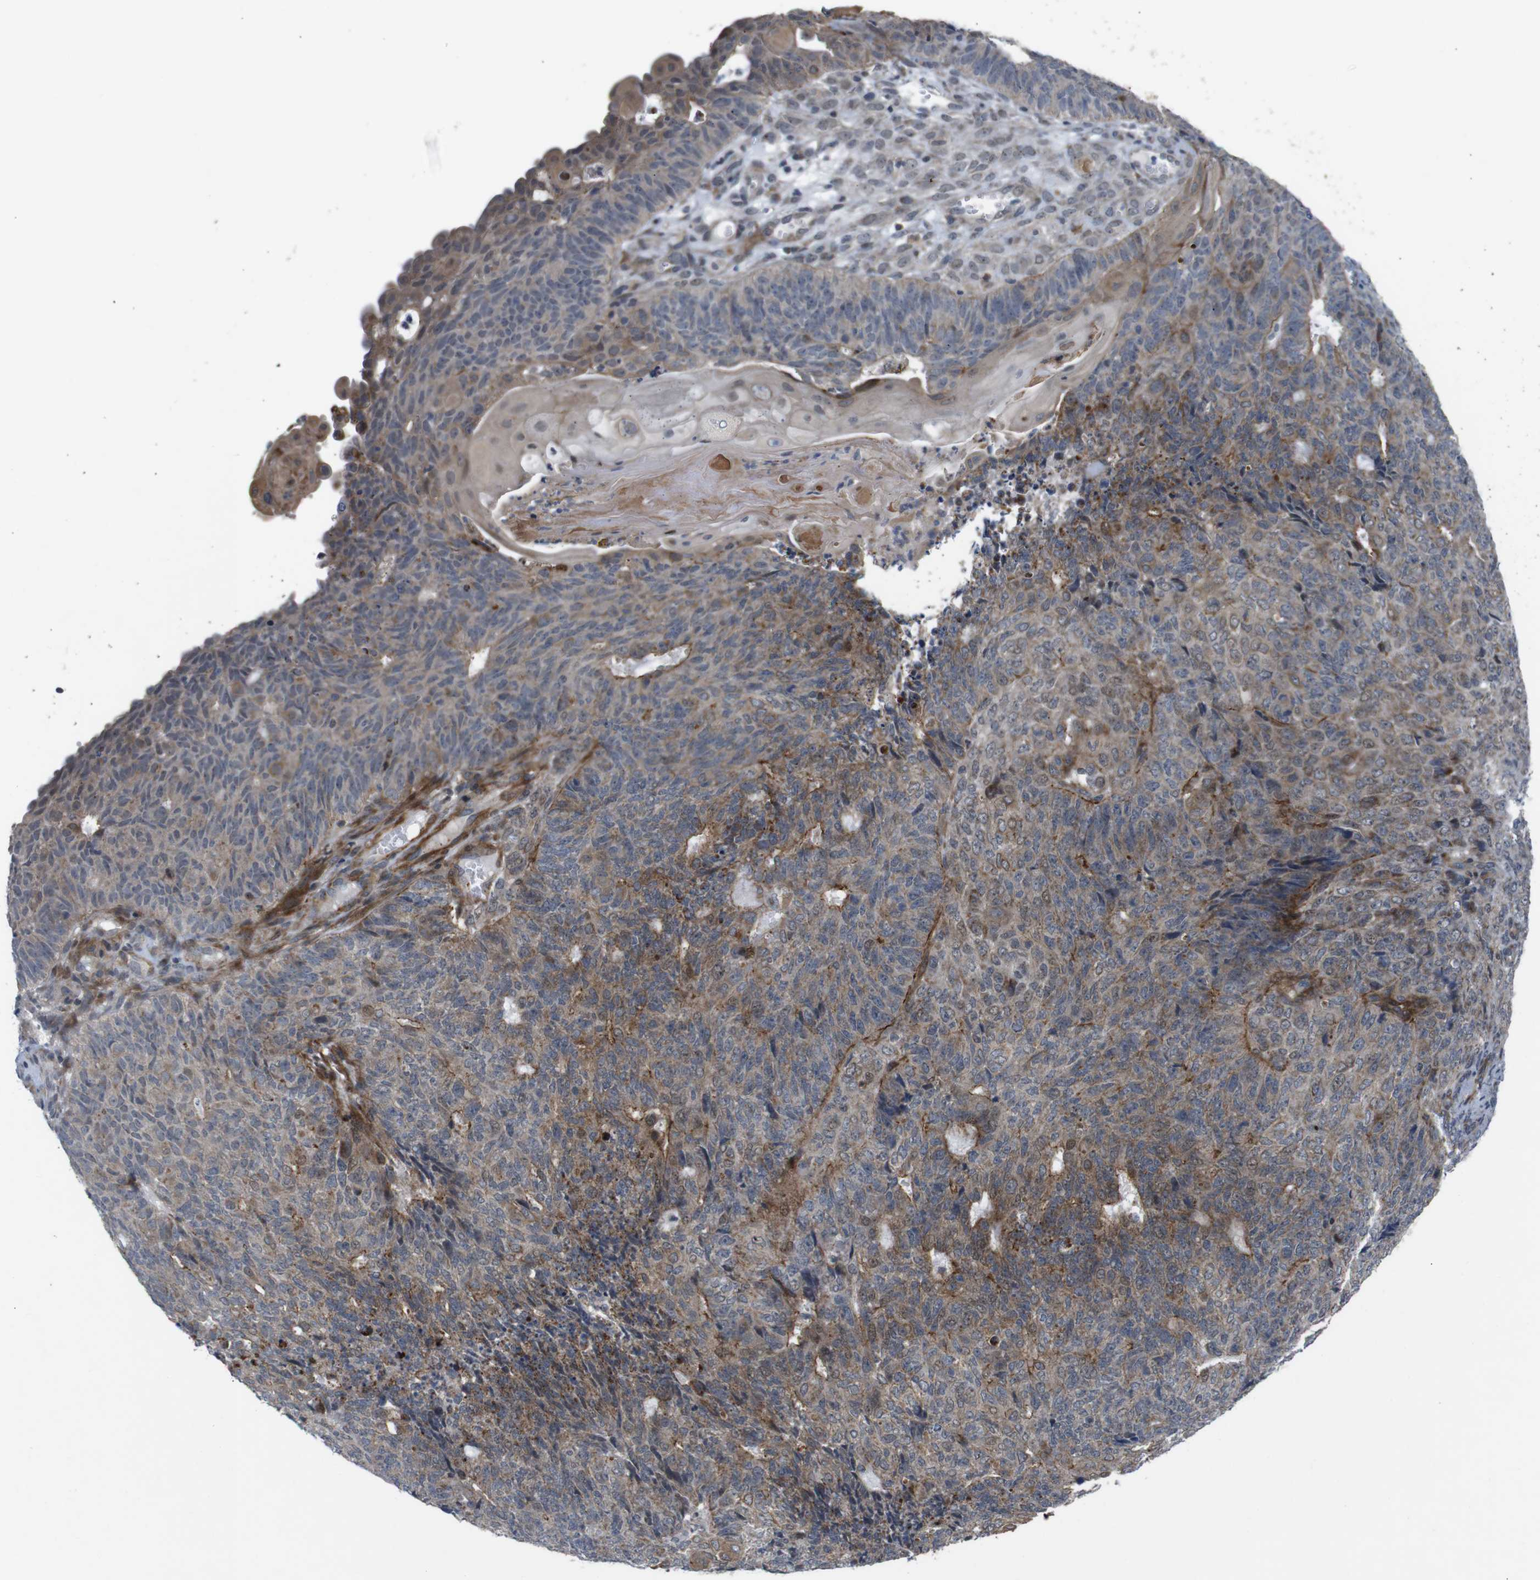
{"staining": {"intensity": "moderate", "quantity": ">75%", "location": "cytoplasmic/membranous"}, "tissue": "endometrial cancer", "cell_type": "Tumor cells", "image_type": "cancer", "snomed": [{"axis": "morphology", "description": "Adenocarcinoma, NOS"}, {"axis": "topography", "description": "Endometrium"}], "caption": "There is medium levels of moderate cytoplasmic/membranous staining in tumor cells of adenocarcinoma (endometrial), as demonstrated by immunohistochemical staining (brown color).", "gene": "ATP7B", "patient": {"sex": "female", "age": 32}}